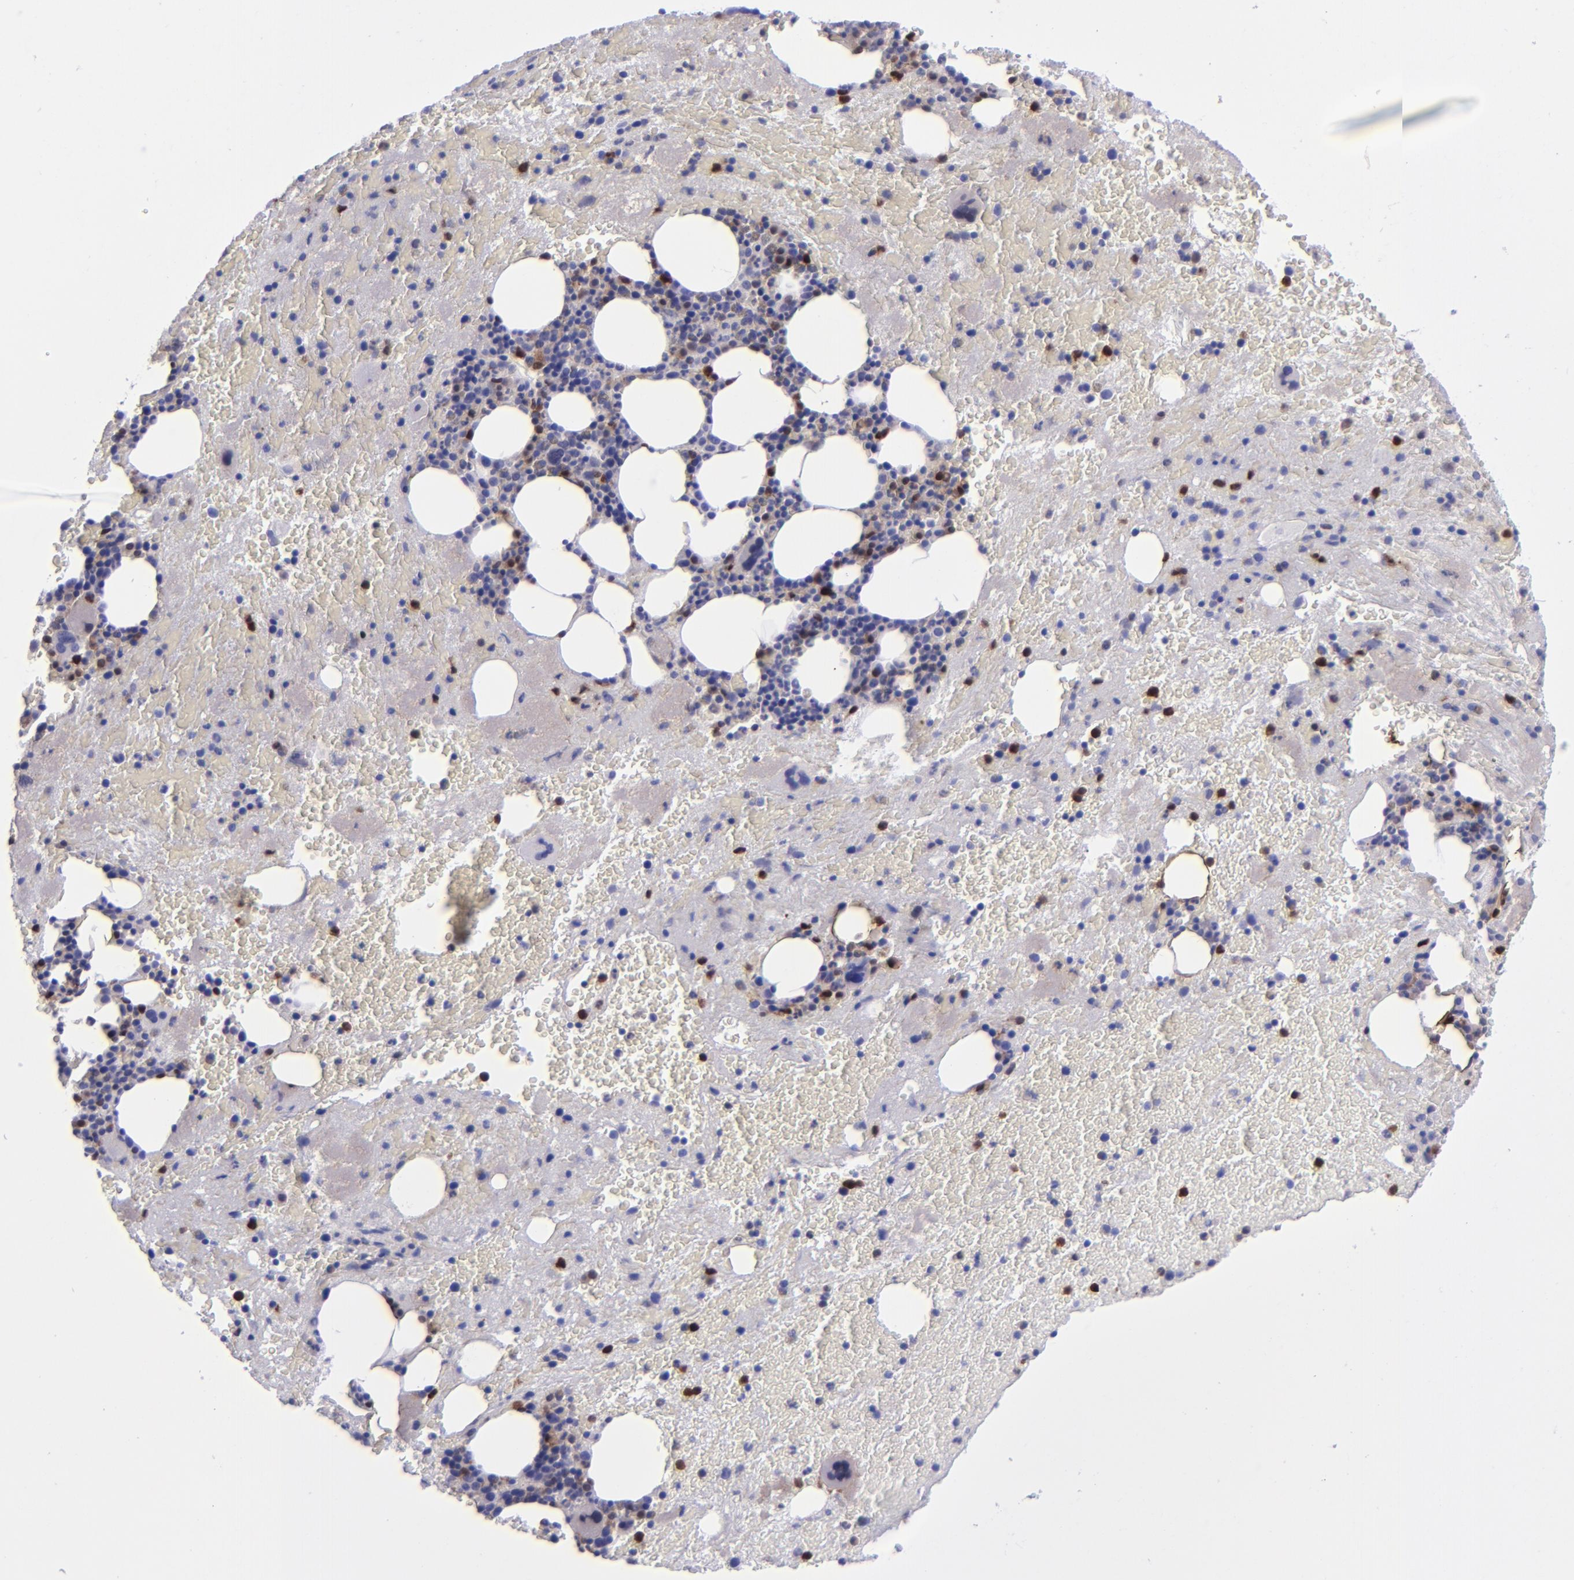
{"staining": {"intensity": "strong", "quantity": "<25%", "location": "cytoplasmic/membranous,nuclear"}, "tissue": "bone marrow", "cell_type": "Hematopoietic cells", "image_type": "normal", "snomed": [{"axis": "morphology", "description": "Normal tissue, NOS"}, {"axis": "topography", "description": "Bone marrow"}], "caption": "The micrograph demonstrates staining of normal bone marrow, revealing strong cytoplasmic/membranous,nuclear protein staining (brown color) within hematopoietic cells.", "gene": "TYMP", "patient": {"sex": "male", "age": 76}}